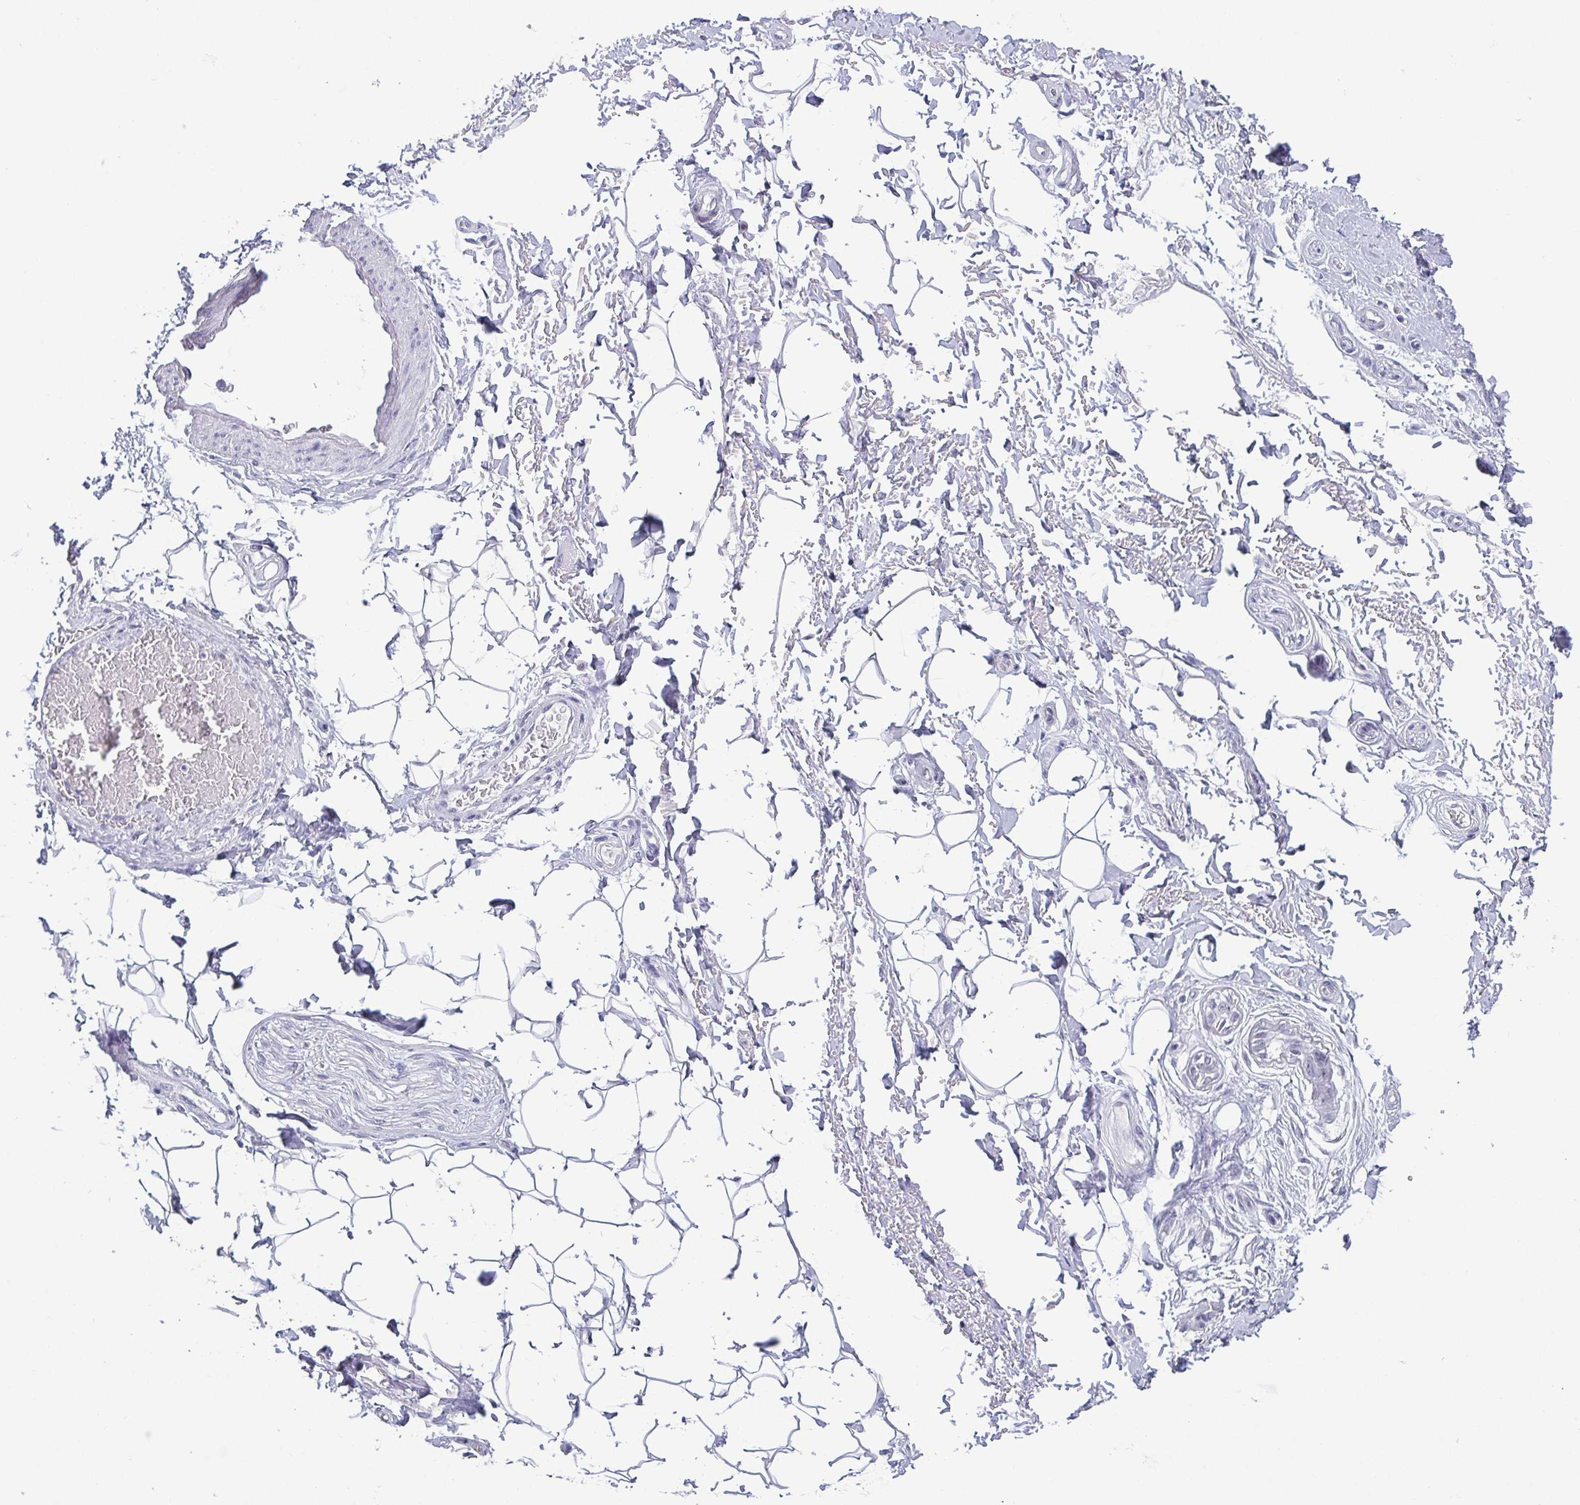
{"staining": {"intensity": "negative", "quantity": "none", "location": "none"}, "tissue": "adipose tissue", "cell_type": "Adipocytes", "image_type": "normal", "snomed": [{"axis": "morphology", "description": "Normal tissue, NOS"}, {"axis": "topography", "description": "Peripheral nerve tissue"}], "caption": "Image shows no protein staining in adipocytes of unremarkable adipose tissue.", "gene": "BZW1", "patient": {"sex": "male", "age": 51}}